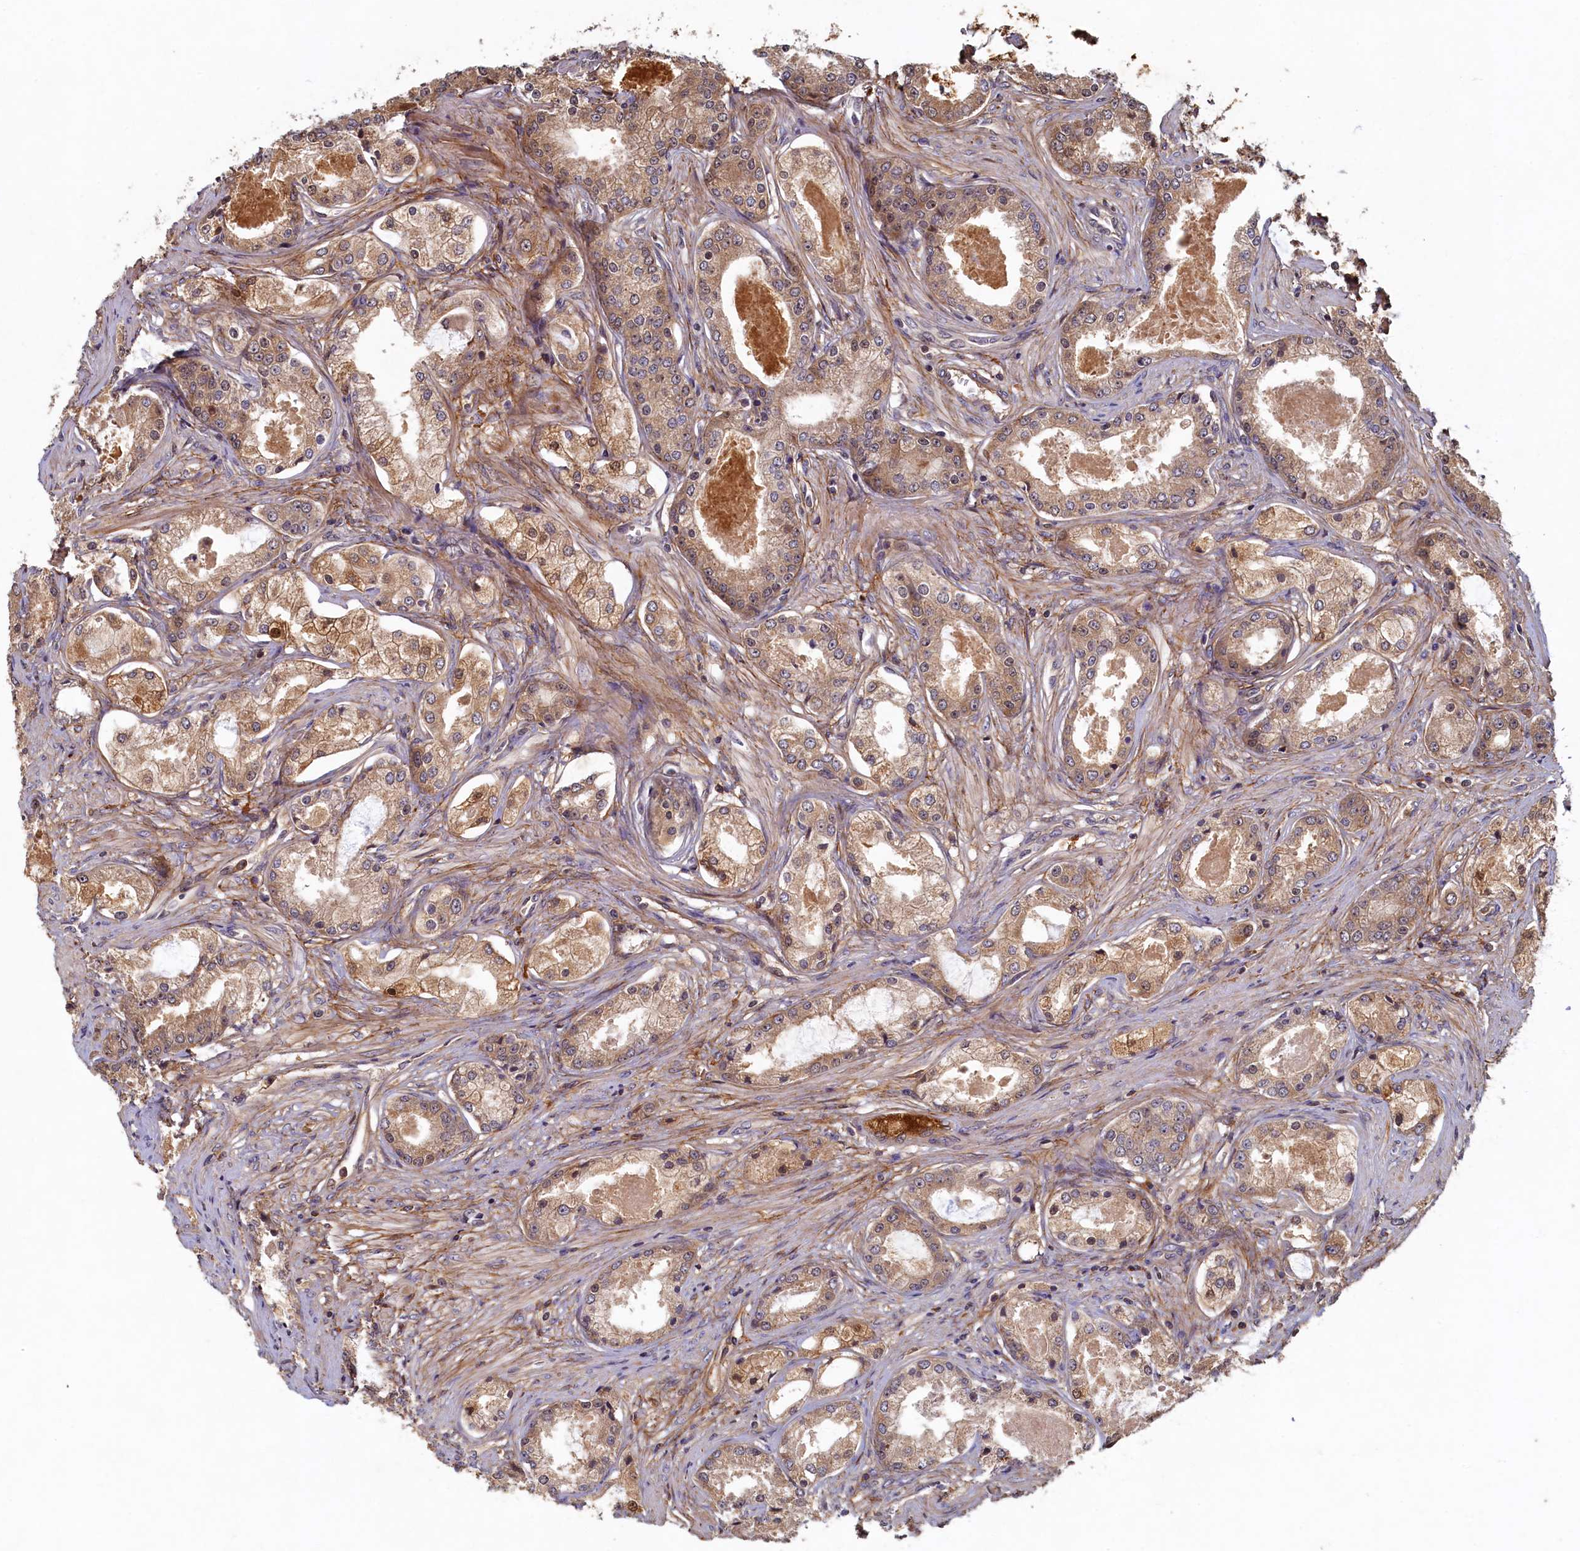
{"staining": {"intensity": "weak", "quantity": "25%-75%", "location": "cytoplasmic/membranous"}, "tissue": "prostate cancer", "cell_type": "Tumor cells", "image_type": "cancer", "snomed": [{"axis": "morphology", "description": "Adenocarcinoma, Low grade"}, {"axis": "topography", "description": "Prostate"}], "caption": "An IHC histopathology image of neoplastic tissue is shown. Protein staining in brown labels weak cytoplasmic/membranous positivity in prostate cancer (adenocarcinoma (low-grade)) within tumor cells.", "gene": "LCMT2", "patient": {"sex": "male", "age": 68}}